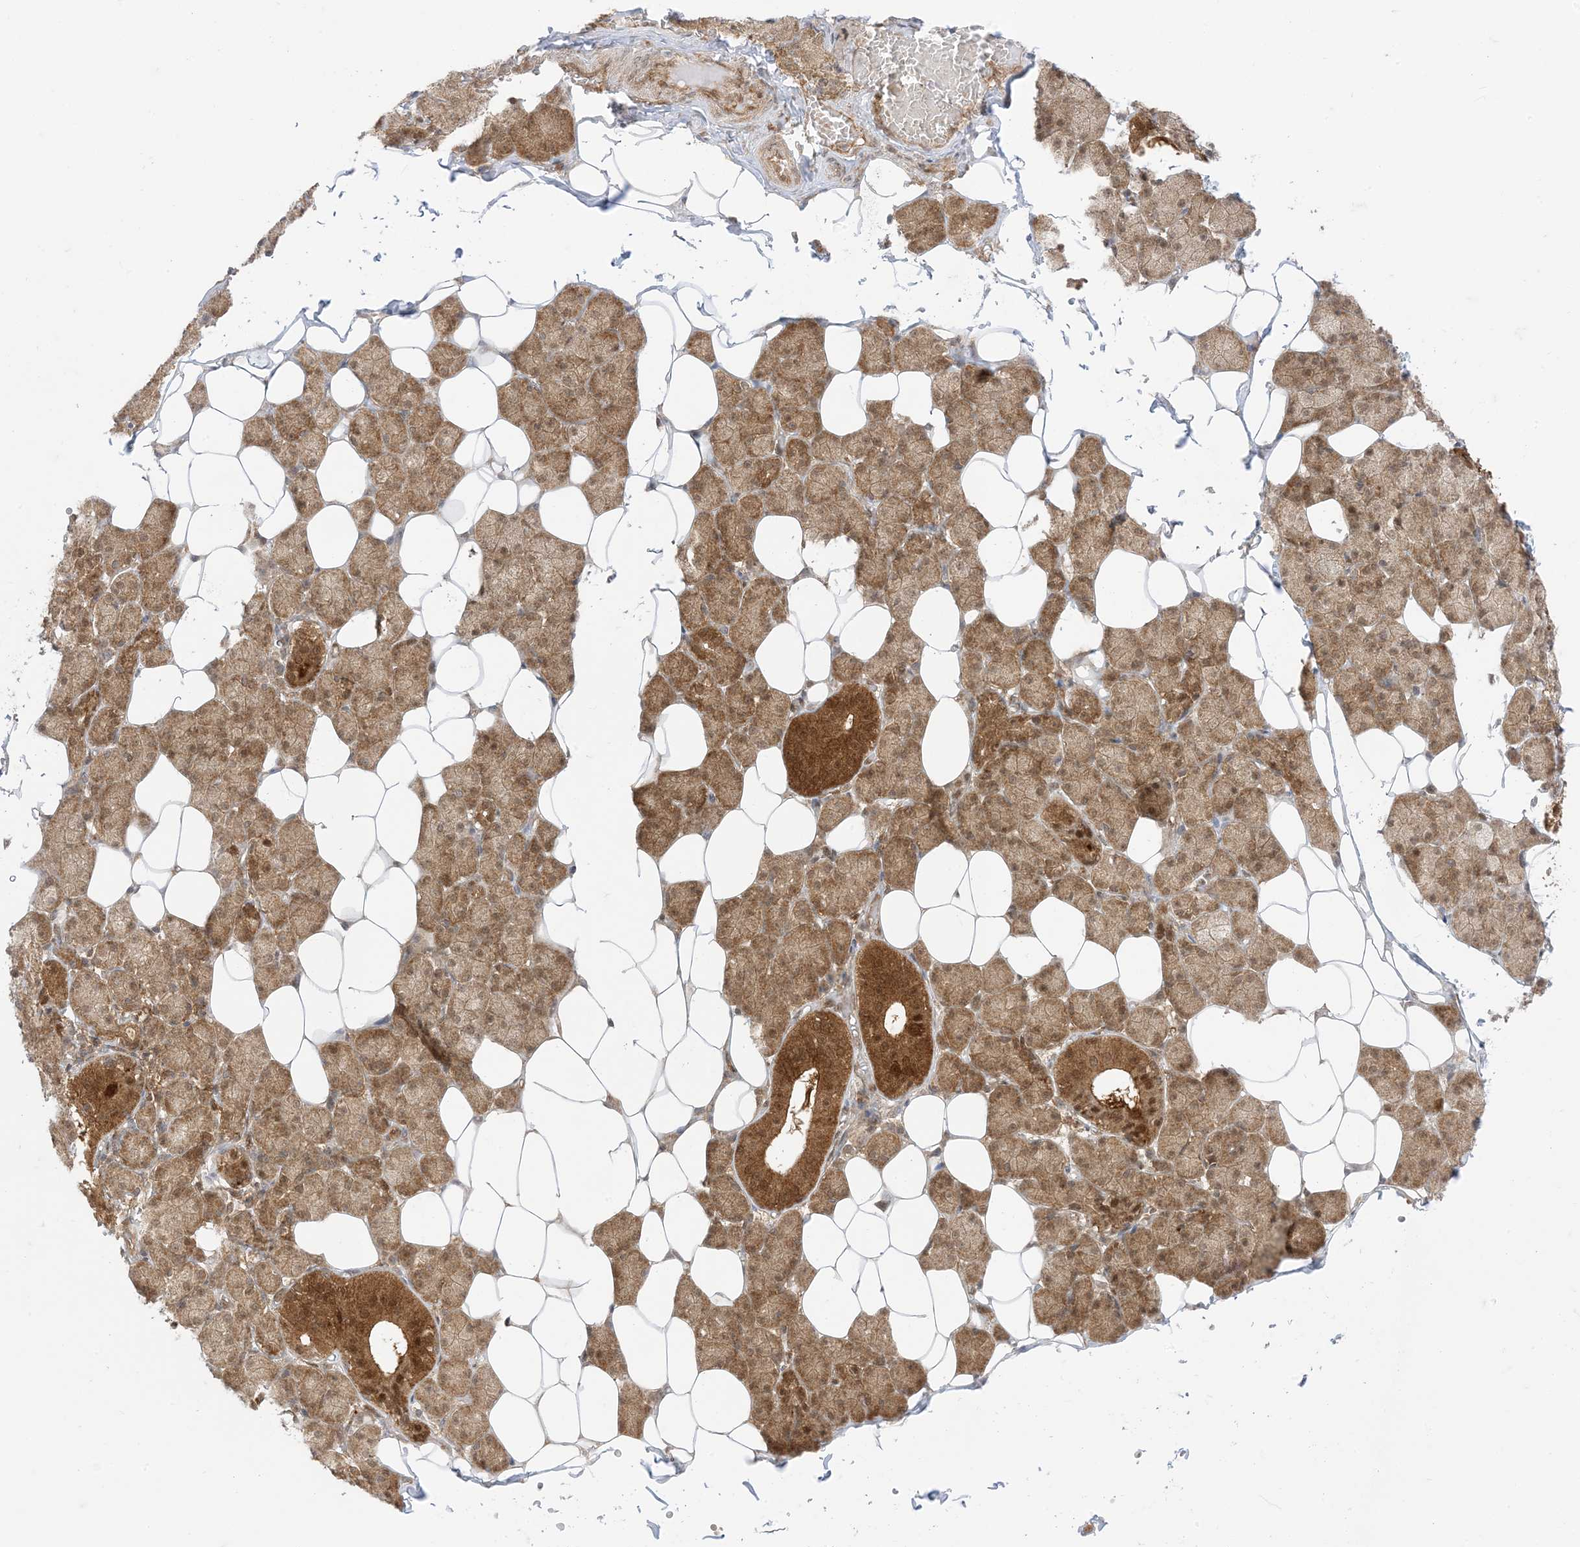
{"staining": {"intensity": "moderate", "quantity": ">75%", "location": "cytoplasmic/membranous,nuclear"}, "tissue": "salivary gland", "cell_type": "Glandular cells", "image_type": "normal", "snomed": [{"axis": "morphology", "description": "Normal tissue, NOS"}, {"axis": "topography", "description": "Salivary gland"}], "caption": "Protein expression analysis of benign human salivary gland reveals moderate cytoplasmic/membranous,nuclear expression in approximately >75% of glandular cells. (DAB IHC, brown staining for protein, blue staining for nuclei).", "gene": "PTPA", "patient": {"sex": "female", "age": 33}}